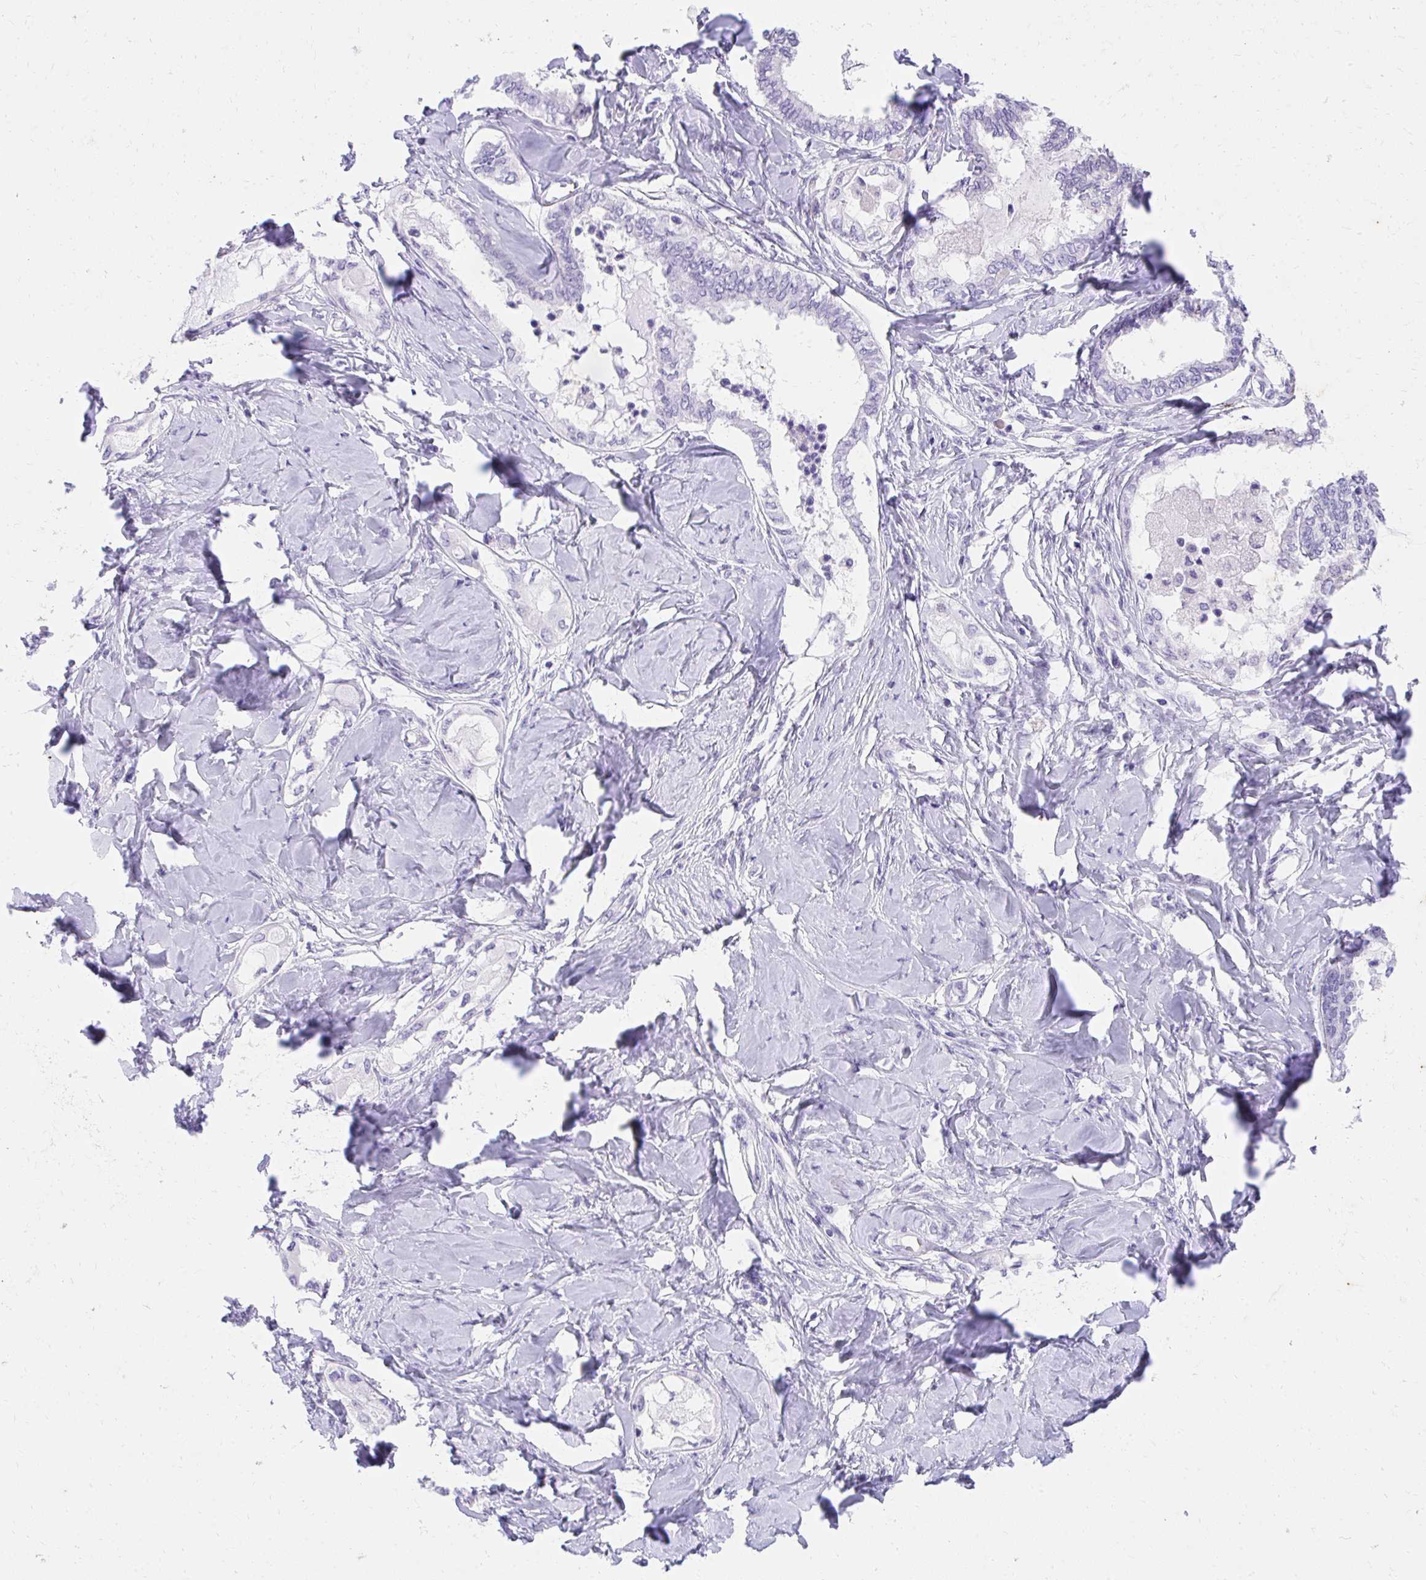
{"staining": {"intensity": "negative", "quantity": "none", "location": "none"}, "tissue": "ovarian cancer", "cell_type": "Tumor cells", "image_type": "cancer", "snomed": [{"axis": "morphology", "description": "Carcinoma, endometroid"}, {"axis": "topography", "description": "Ovary"}], "caption": "IHC histopathology image of neoplastic tissue: human ovarian cancer stained with DAB displays no significant protein staining in tumor cells. (Brightfield microscopy of DAB IHC at high magnification).", "gene": "KLK1", "patient": {"sex": "female", "age": 70}}